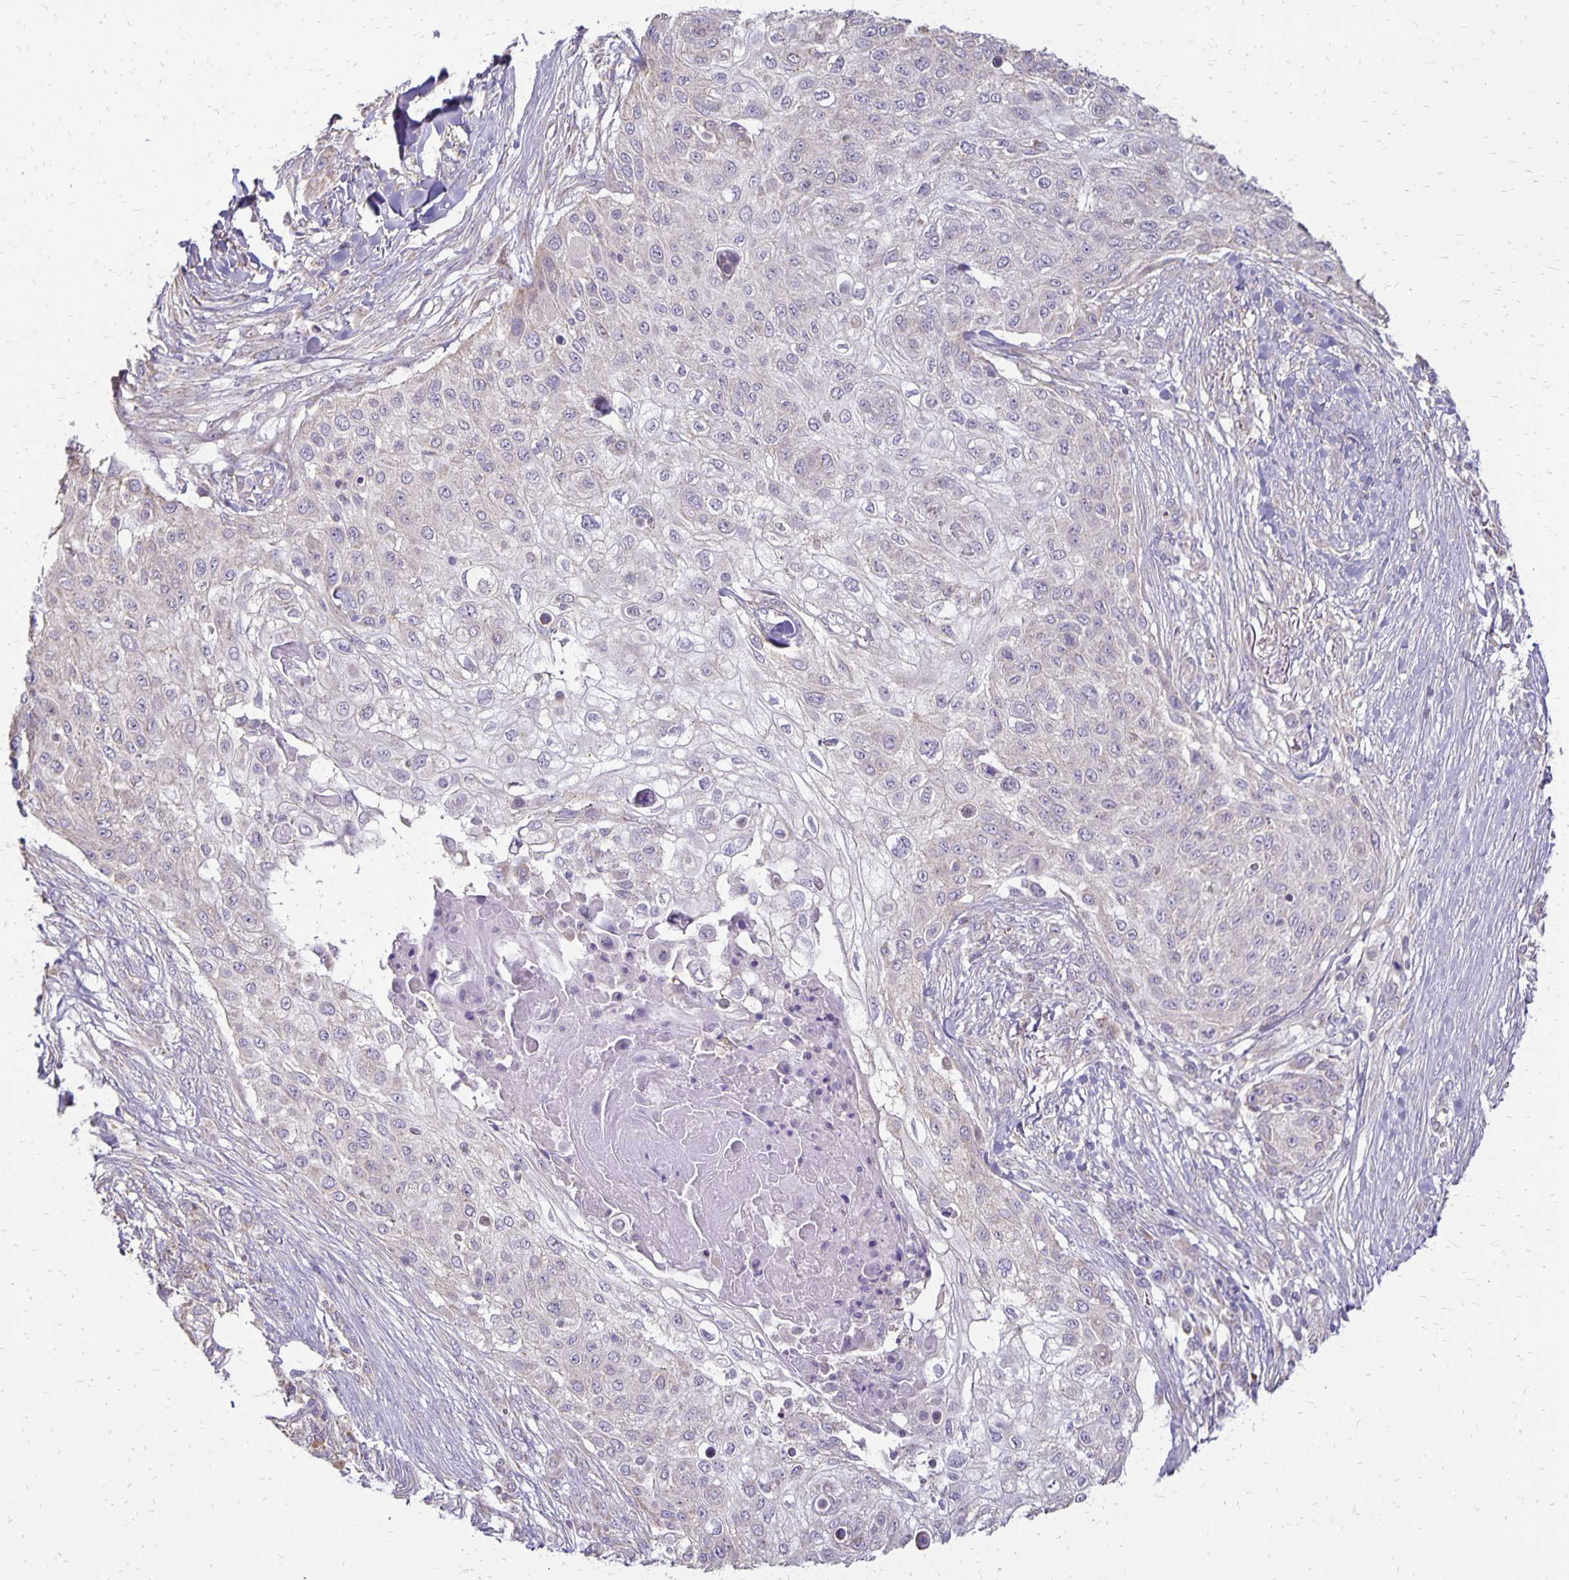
{"staining": {"intensity": "negative", "quantity": "none", "location": "none"}, "tissue": "skin cancer", "cell_type": "Tumor cells", "image_type": "cancer", "snomed": [{"axis": "morphology", "description": "Squamous cell carcinoma, NOS"}, {"axis": "topography", "description": "Skin"}], "caption": "Immunohistochemistry (IHC) photomicrograph of human skin cancer stained for a protein (brown), which exhibits no expression in tumor cells.", "gene": "FN3K", "patient": {"sex": "female", "age": 87}}